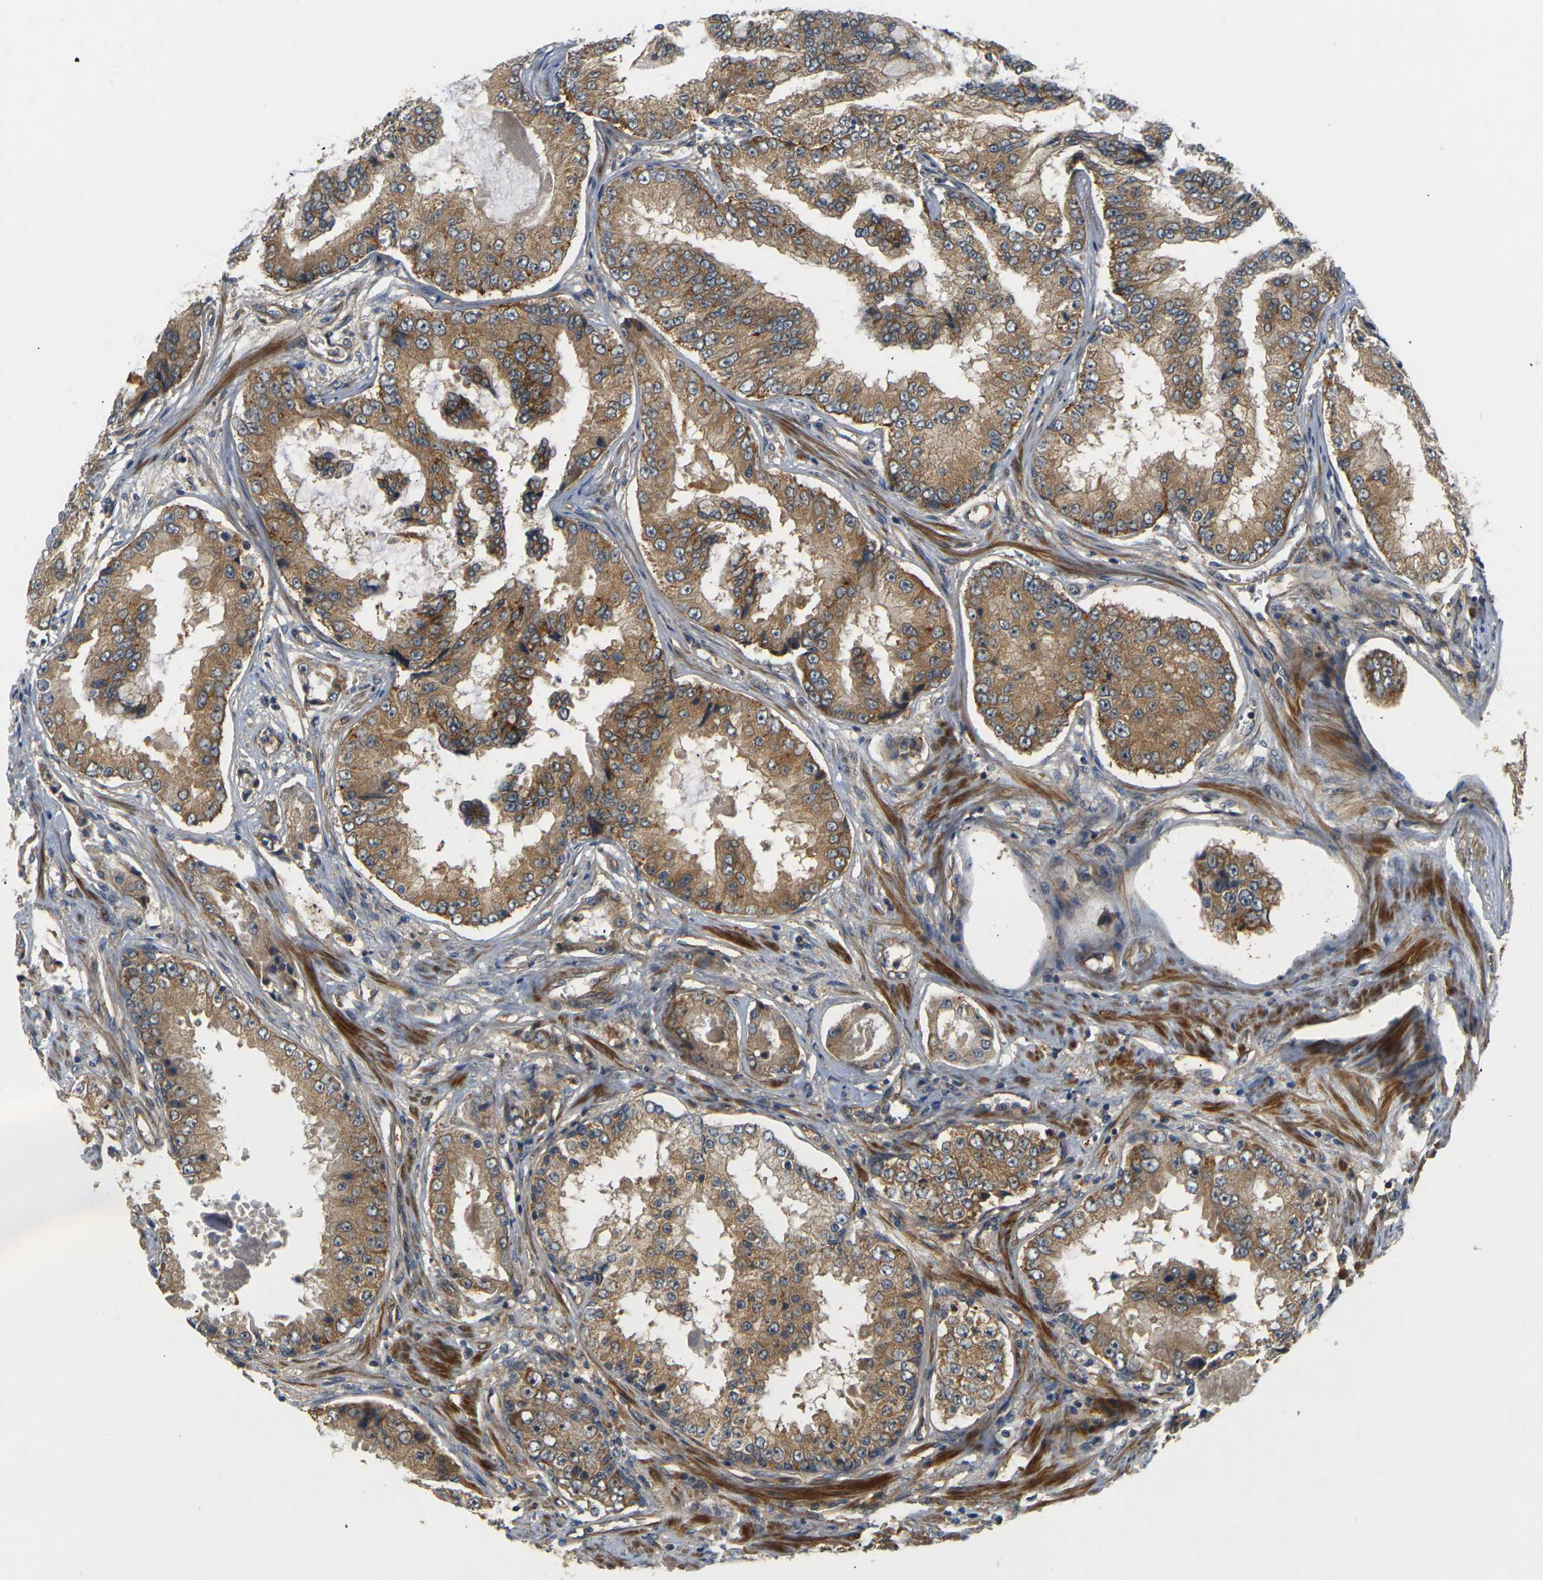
{"staining": {"intensity": "moderate", "quantity": ">75%", "location": "cytoplasmic/membranous"}, "tissue": "prostate cancer", "cell_type": "Tumor cells", "image_type": "cancer", "snomed": [{"axis": "morphology", "description": "Adenocarcinoma, High grade"}, {"axis": "topography", "description": "Prostate"}], "caption": "The histopathology image exhibits immunohistochemical staining of prostate adenocarcinoma (high-grade). There is moderate cytoplasmic/membranous expression is identified in approximately >75% of tumor cells. (Stains: DAB (3,3'-diaminobenzidine) in brown, nuclei in blue, Microscopy: brightfield microscopy at high magnification).", "gene": "LRCH3", "patient": {"sex": "male", "age": 73}}